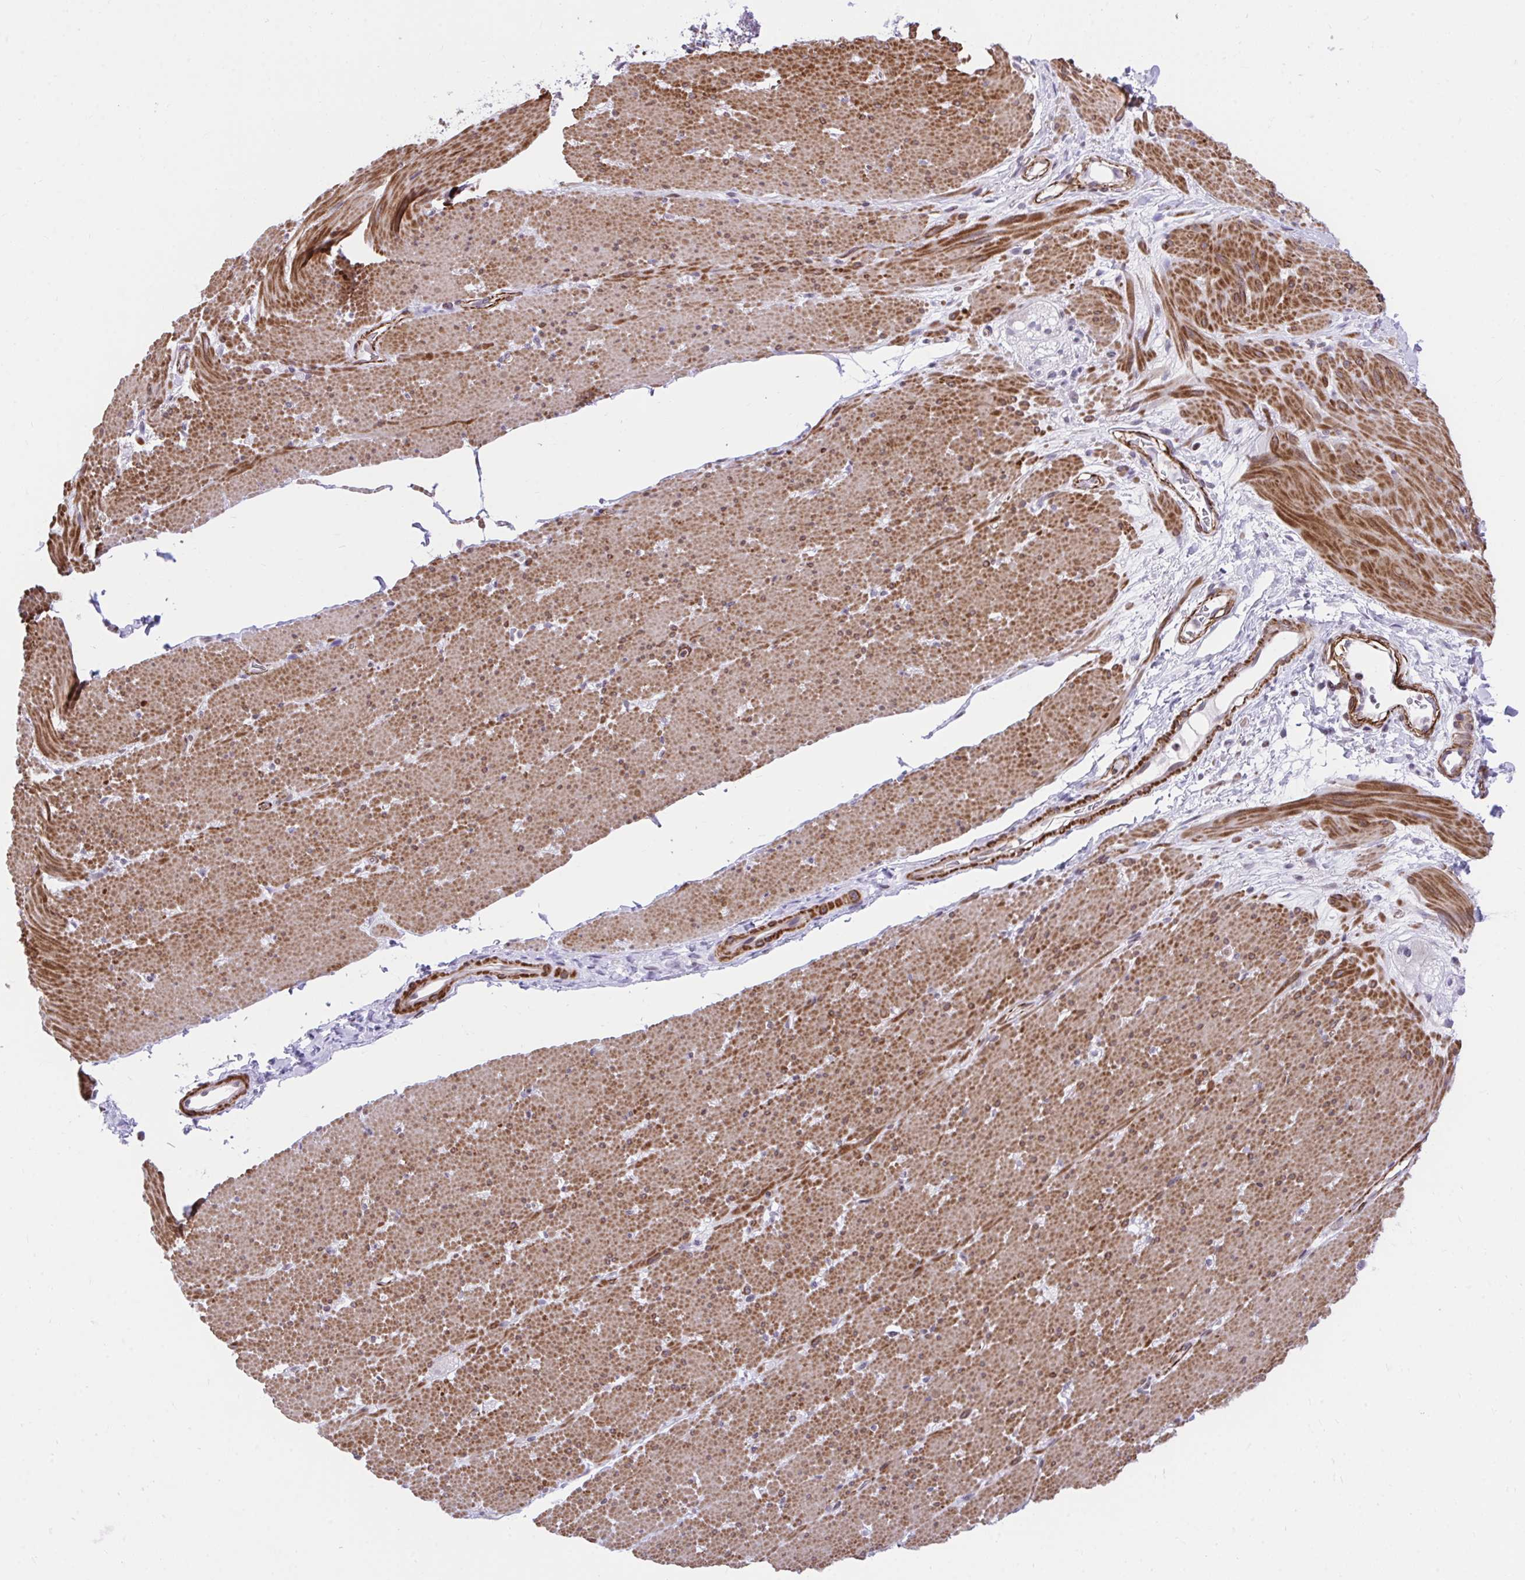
{"staining": {"intensity": "moderate", "quantity": "25%-75%", "location": "cytoplasmic/membranous"}, "tissue": "smooth muscle", "cell_type": "Smooth muscle cells", "image_type": "normal", "snomed": [{"axis": "morphology", "description": "Normal tissue, NOS"}, {"axis": "topography", "description": "Smooth muscle"}, {"axis": "topography", "description": "Rectum"}], "caption": "A high-resolution image shows immunohistochemistry staining of unremarkable smooth muscle, which shows moderate cytoplasmic/membranous expression in approximately 25%-75% of smooth muscle cells.", "gene": "KCNN4", "patient": {"sex": "male", "age": 53}}